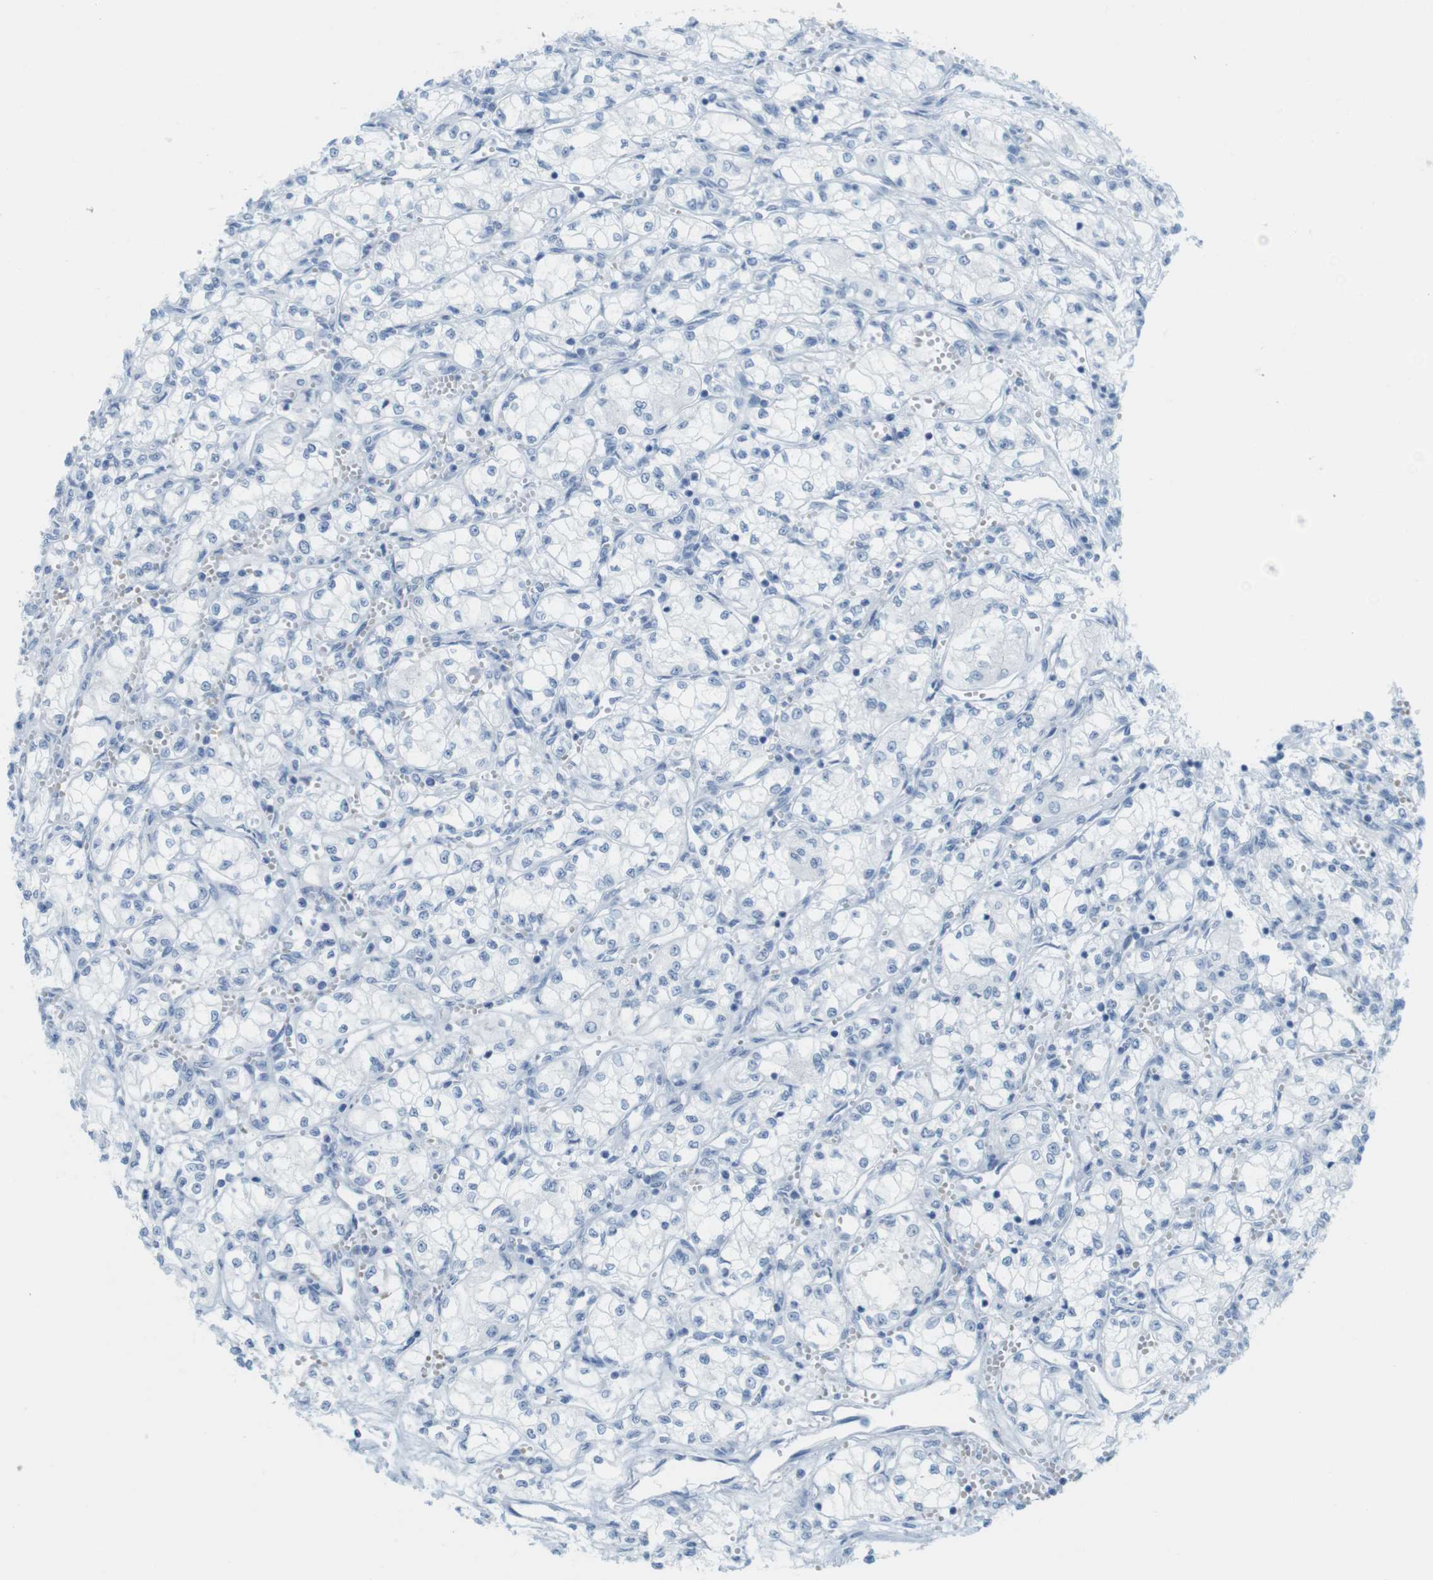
{"staining": {"intensity": "negative", "quantity": "none", "location": "none"}, "tissue": "renal cancer", "cell_type": "Tumor cells", "image_type": "cancer", "snomed": [{"axis": "morphology", "description": "Normal tissue, NOS"}, {"axis": "morphology", "description": "Adenocarcinoma, NOS"}, {"axis": "topography", "description": "Kidney"}], "caption": "DAB (3,3'-diaminobenzidine) immunohistochemical staining of renal cancer shows no significant positivity in tumor cells. (DAB (3,3'-diaminobenzidine) immunohistochemistry (IHC) with hematoxylin counter stain).", "gene": "TNNT2", "patient": {"sex": "male", "age": 59}}